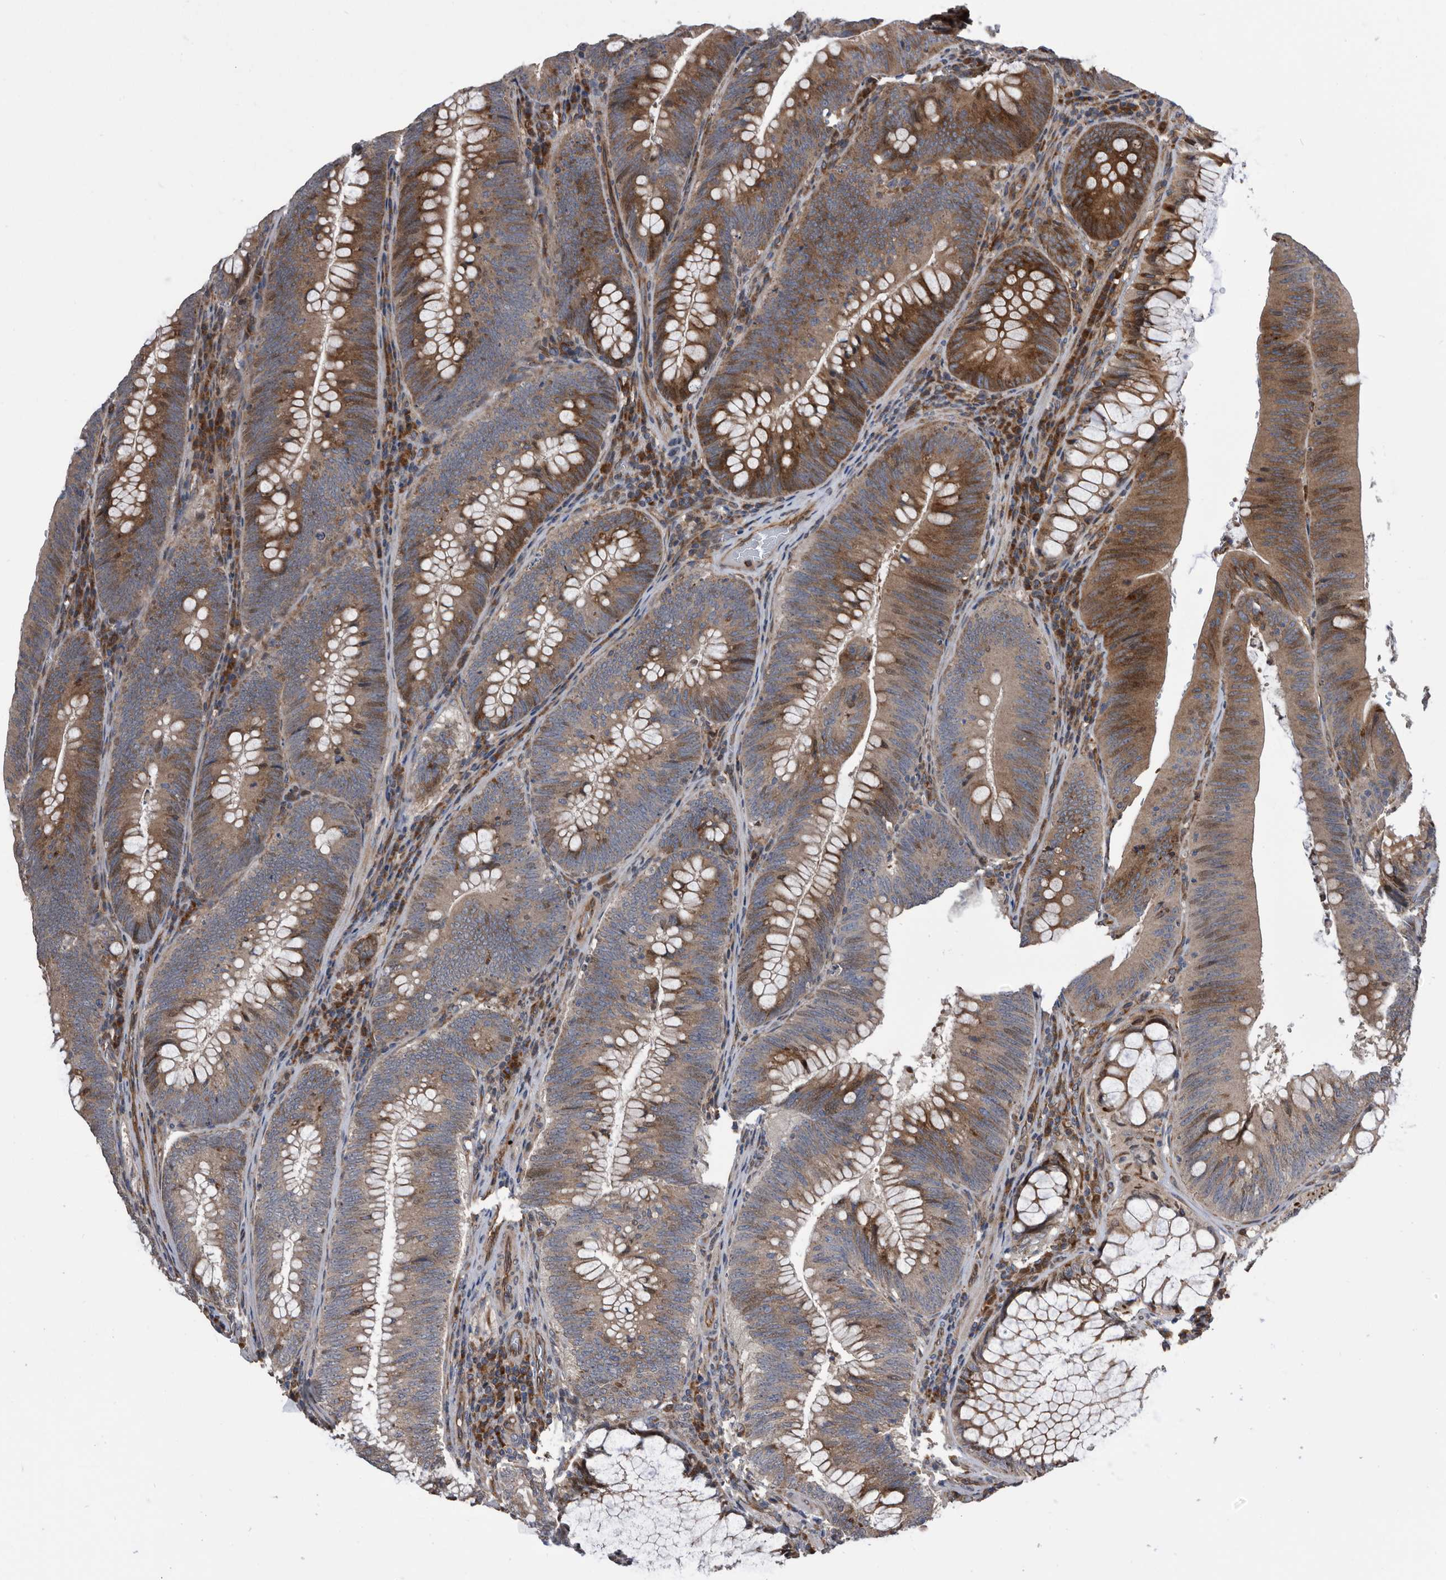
{"staining": {"intensity": "moderate", "quantity": "25%-75%", "location": "cytoplasmic/membranous,nuclear"}, "tissue": "colorectal cancer", "cell_type": "Tumor cells", "image_type": "cancer", "snomed": [{"axis": "morphology", "description": "Normal tissue, NOS"}, {"axis": "topography", "description": "Colon"}], "caption": "This micrograph demonstrates colorectal cancer stained with immunohistochemistry (IHC) to label a protein in brown. The cytoplasmic/membranous and nuclear of tumor cells show moderate positivity for the protein. Nuclei are counter-stained blue.", "gene": "SERINC2", "patient": {"sex": "female", "age": 82}}